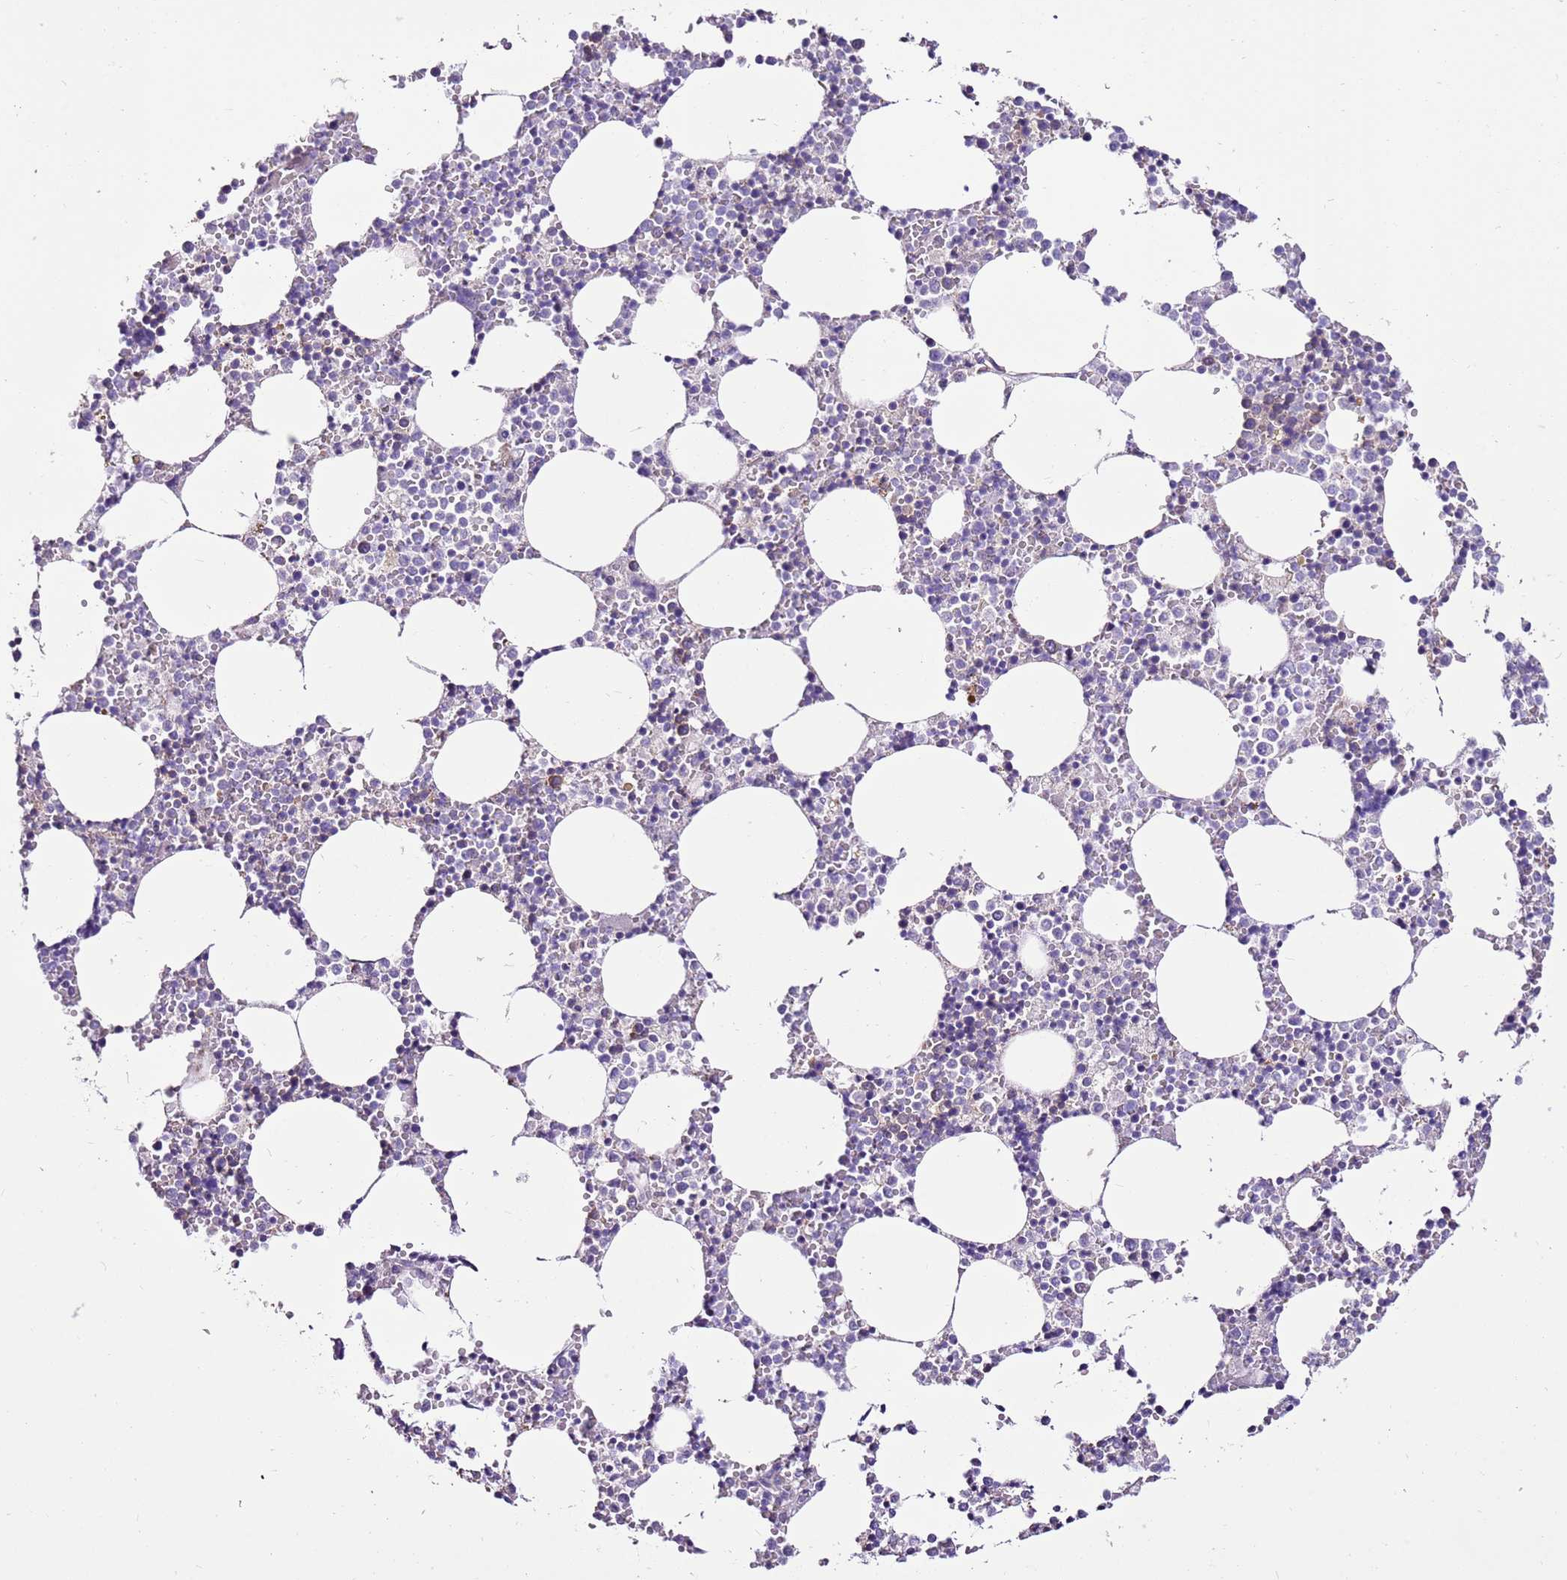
{"staining": {"intensity": "negative", "quantity": "none", "location": "none"}, "tissue": "bone marrow", "cell_type": "Hematopoietic cells", "image_type": "normal", "snomed": [{"axis": "morphology", "description": "Normal tissue, NOS"}, {"axis": "topography", "description": "Bone marrow"}], "caption": "The image demonstrates no staining of hematopoietic cells in unremarkable bone marrow. The staining was performed using DAB (3,3'-diaminobenzidine) to visualize the protein expression in brown, while the nuclei were stained in blue with hematoxylin (Magnification: 20x).", "gene": "SLC38A5", "patient": {"sex": "female", "age": 64}}